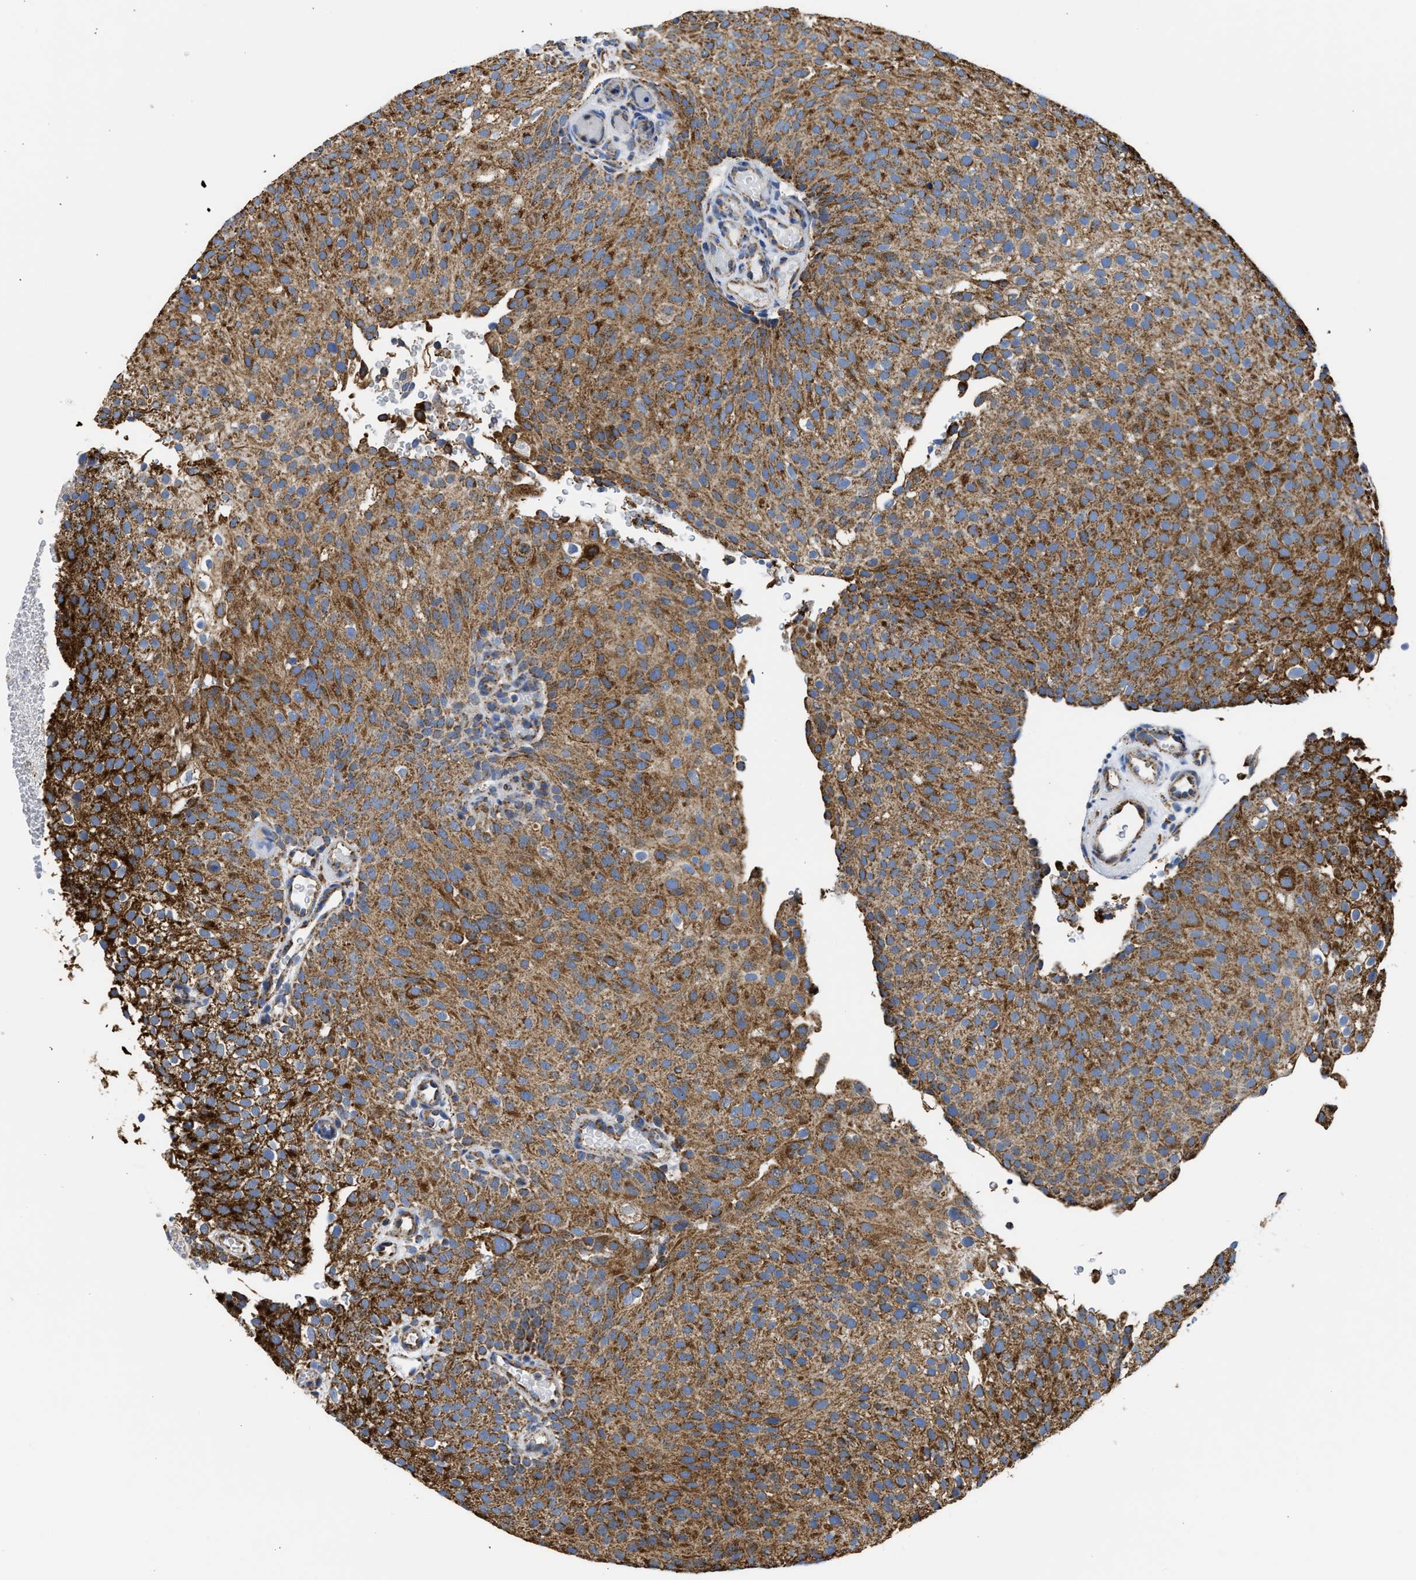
{"staining": {"intensity": "strong", "quantity": ">75%", "location": "cytoplasmic/membranous"}, "tissue": "urothelial cancer", "cell_type": "Tumor cells", "image_type": "cancer", "snomed": [{"axis": "morphology", "description": "Urothelial carcinoma, Low grade"}, {"axis": "topography", "description": "Urinary bladder"}], "caption": "A micrograph showing strong cytoplasmic/membranous expression in approximately >75% of tumor cells in urothelial cancer, as visualized by brown immunohistochemical staining.", "gene": "CYCS", "patient": {"sex": "male", "age": 78}}